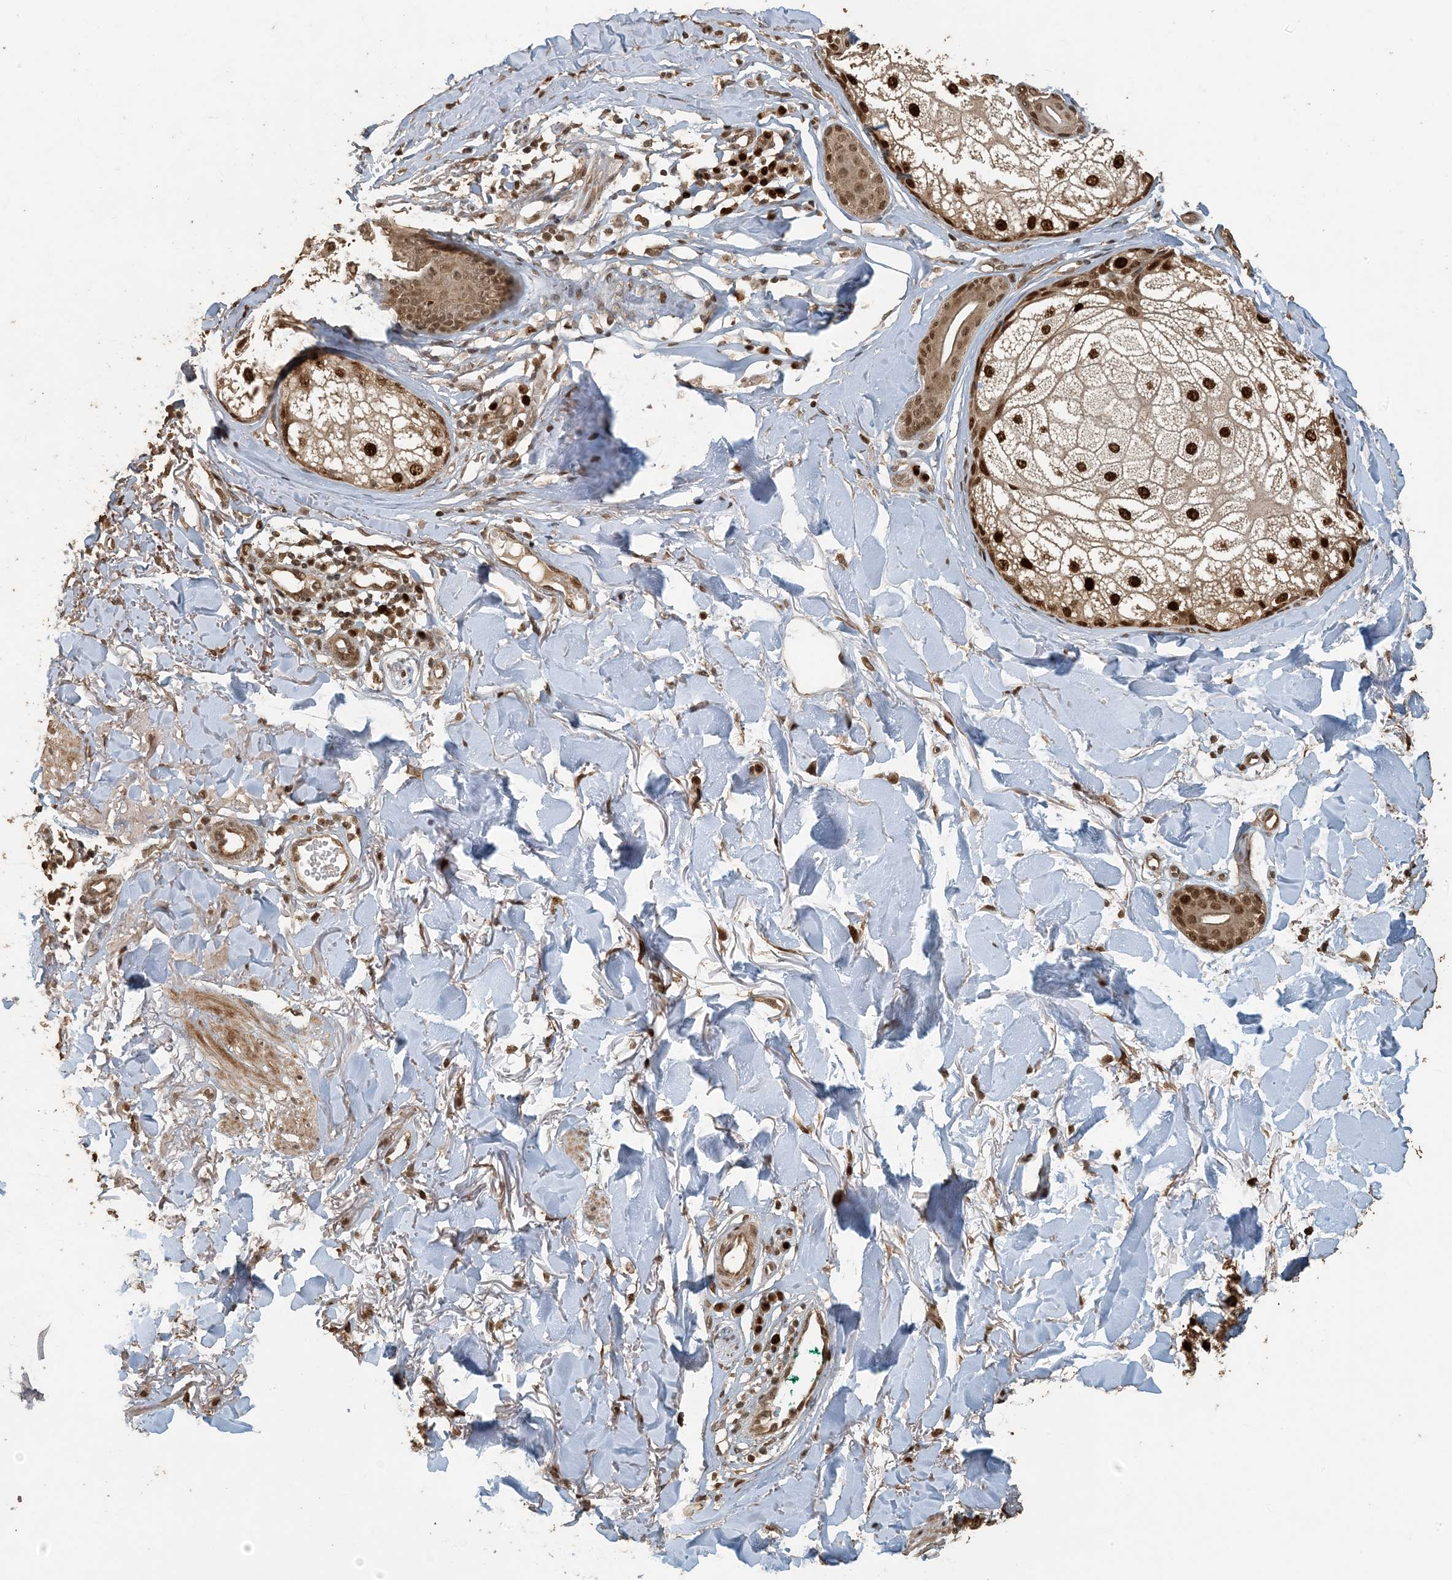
{"staining": {"intensity": "moderate", "quantity": ">75%", "location": "nuclear"}, "tissue": "skin cancer", "cell_type": "Tumor cells", "image_type": "cancer", "snomed": [{"axis": "morphology", "description": "Basal cell carcinoma"}, {"axis": "topography", "description": "Skin"}], "caption": "Tumor cells reveal medium levels of moderate nuclear expression in about >75% of cells in skin cancer.", "gene": "ATP13A2", "patient": {"sex": "male", "age": 43}}